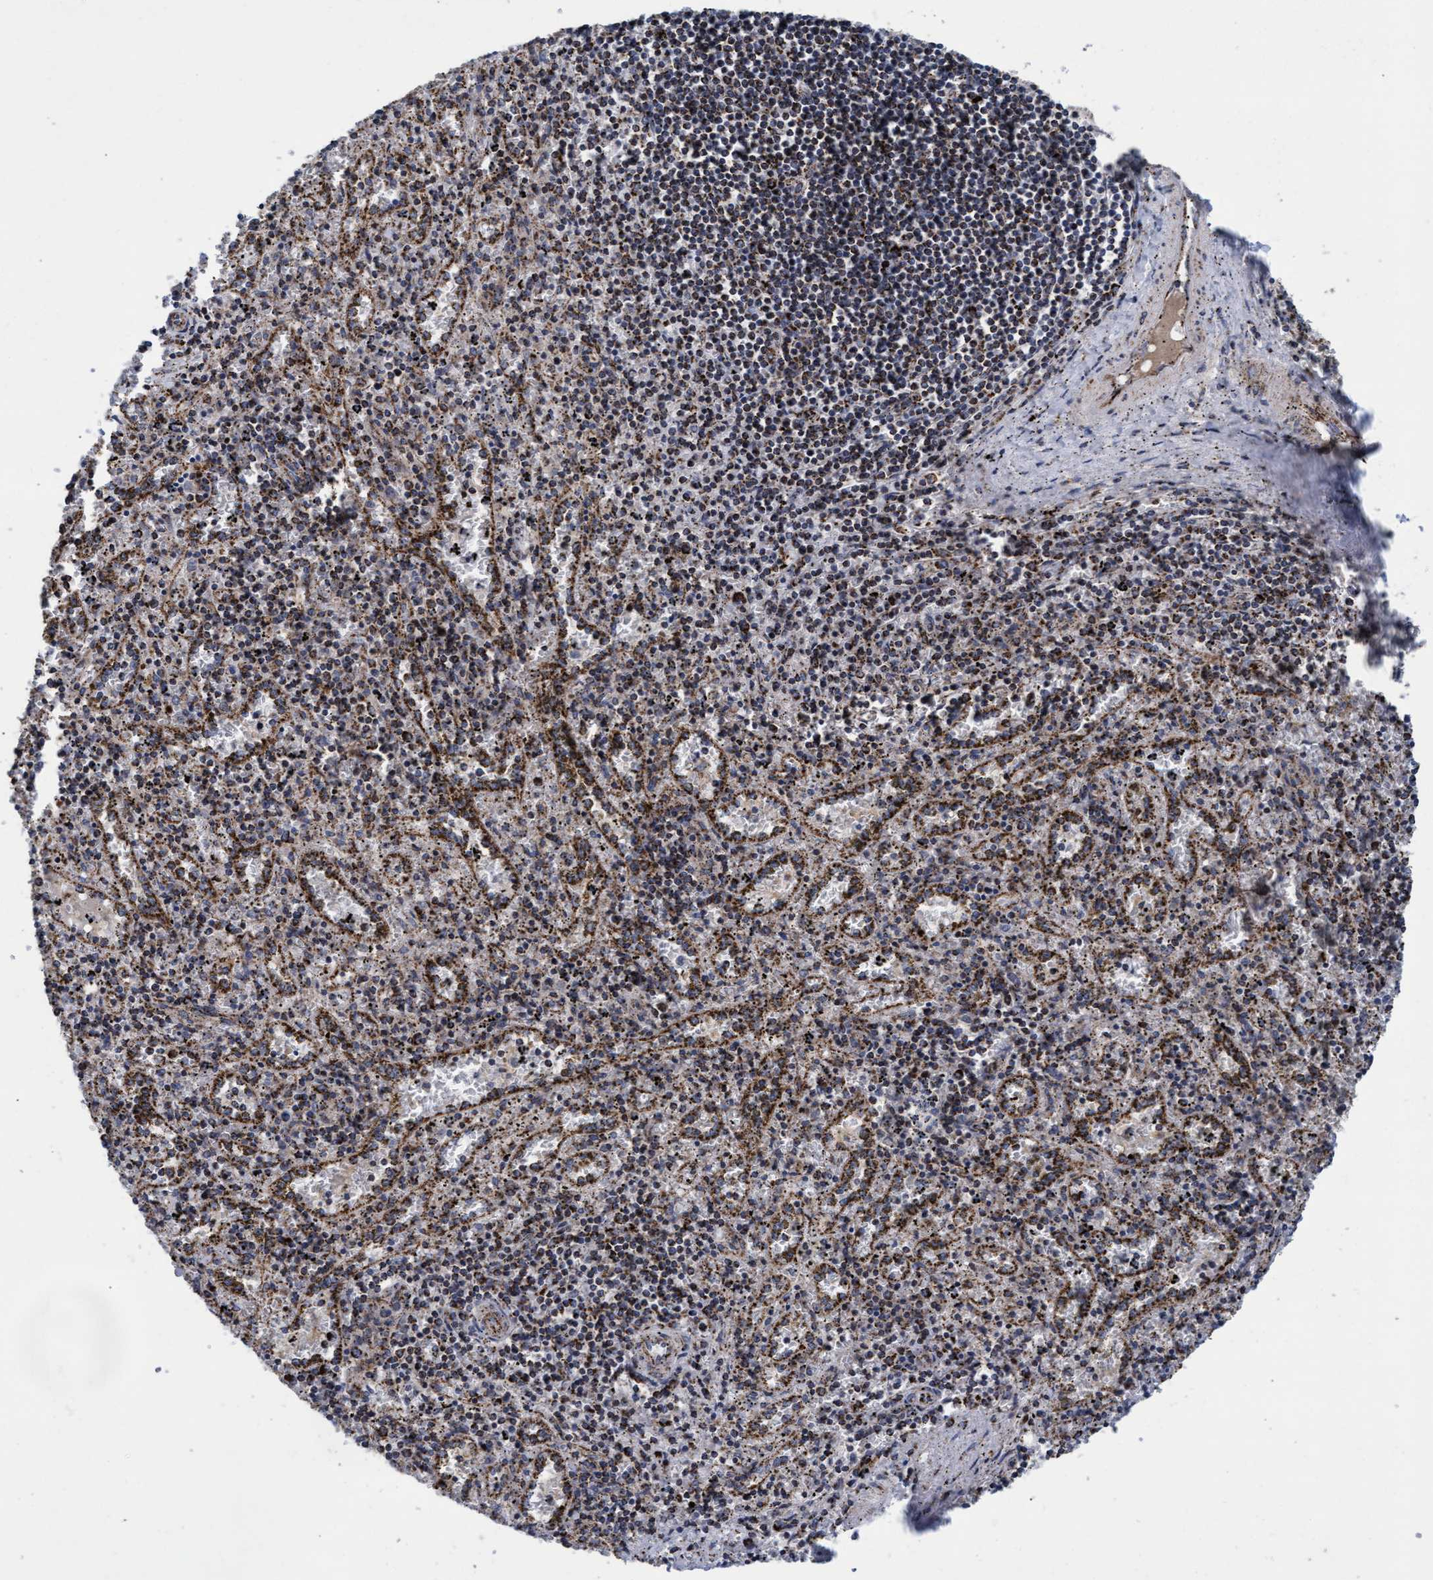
{"staining": {"intensity": "moderate", "quantity": ">75%", "location": "cytoplasmic/membranous"}, "tissue": "spleen", "cell_type": "Cells in red pulp", "image_type": "normal", "snomed": [{"axis": "morphology", "description": "Normal tissue, NOS"}, {"axis": "topography", "description": "Spleen"}], "caption": "Spleen stained for a protein (brown) reveals moderate cytoplasmic/membranous positive positivity in about >75% of cells in red pulp.", "gene": "MRPL38", "patient": {"sex": "male", "age": 11}}